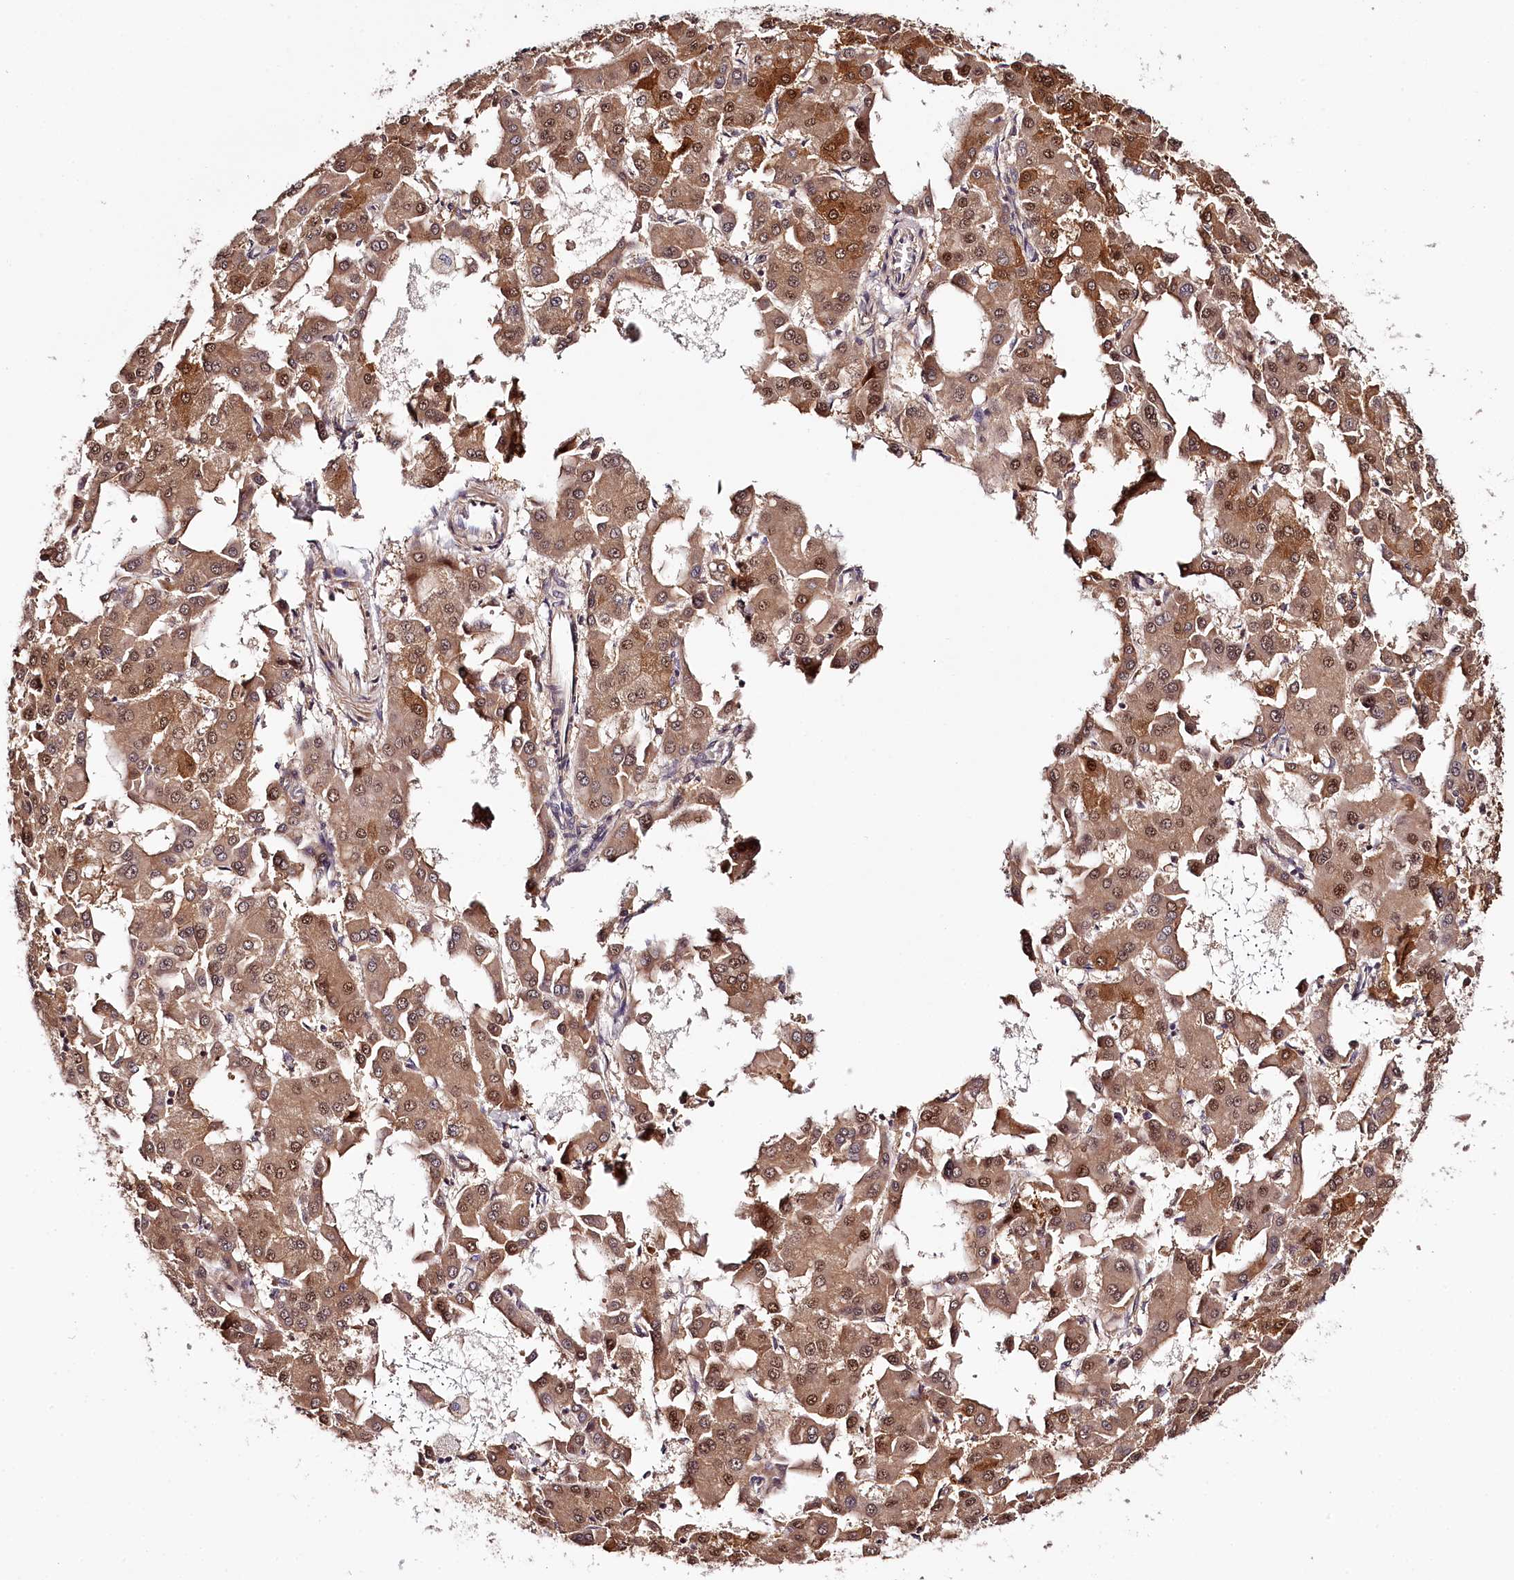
{"staining": {"intensity": "moderate", "quantity": ">75%", "location": "cytoplasmic/membranous,nuclear"}, "tissue": "liver cancer", "cell_type": "Tumor cells", "image_type": "cancer", "snomed": [{"axis": "morphology", "description": "Carcinoma, Hepatocellular, NOS"}, {"axis": "topography", "description": "Liver"}], "caption": "IHC photomicrograph of liver cancer stained for a protein (brown), which exhibits medium levels of moderate cytoplasmic/membranous and nuclear expression in about >75% of tumor cells.", "gene": "TARS1", "patient": {"sex": "male", "age": 47}}